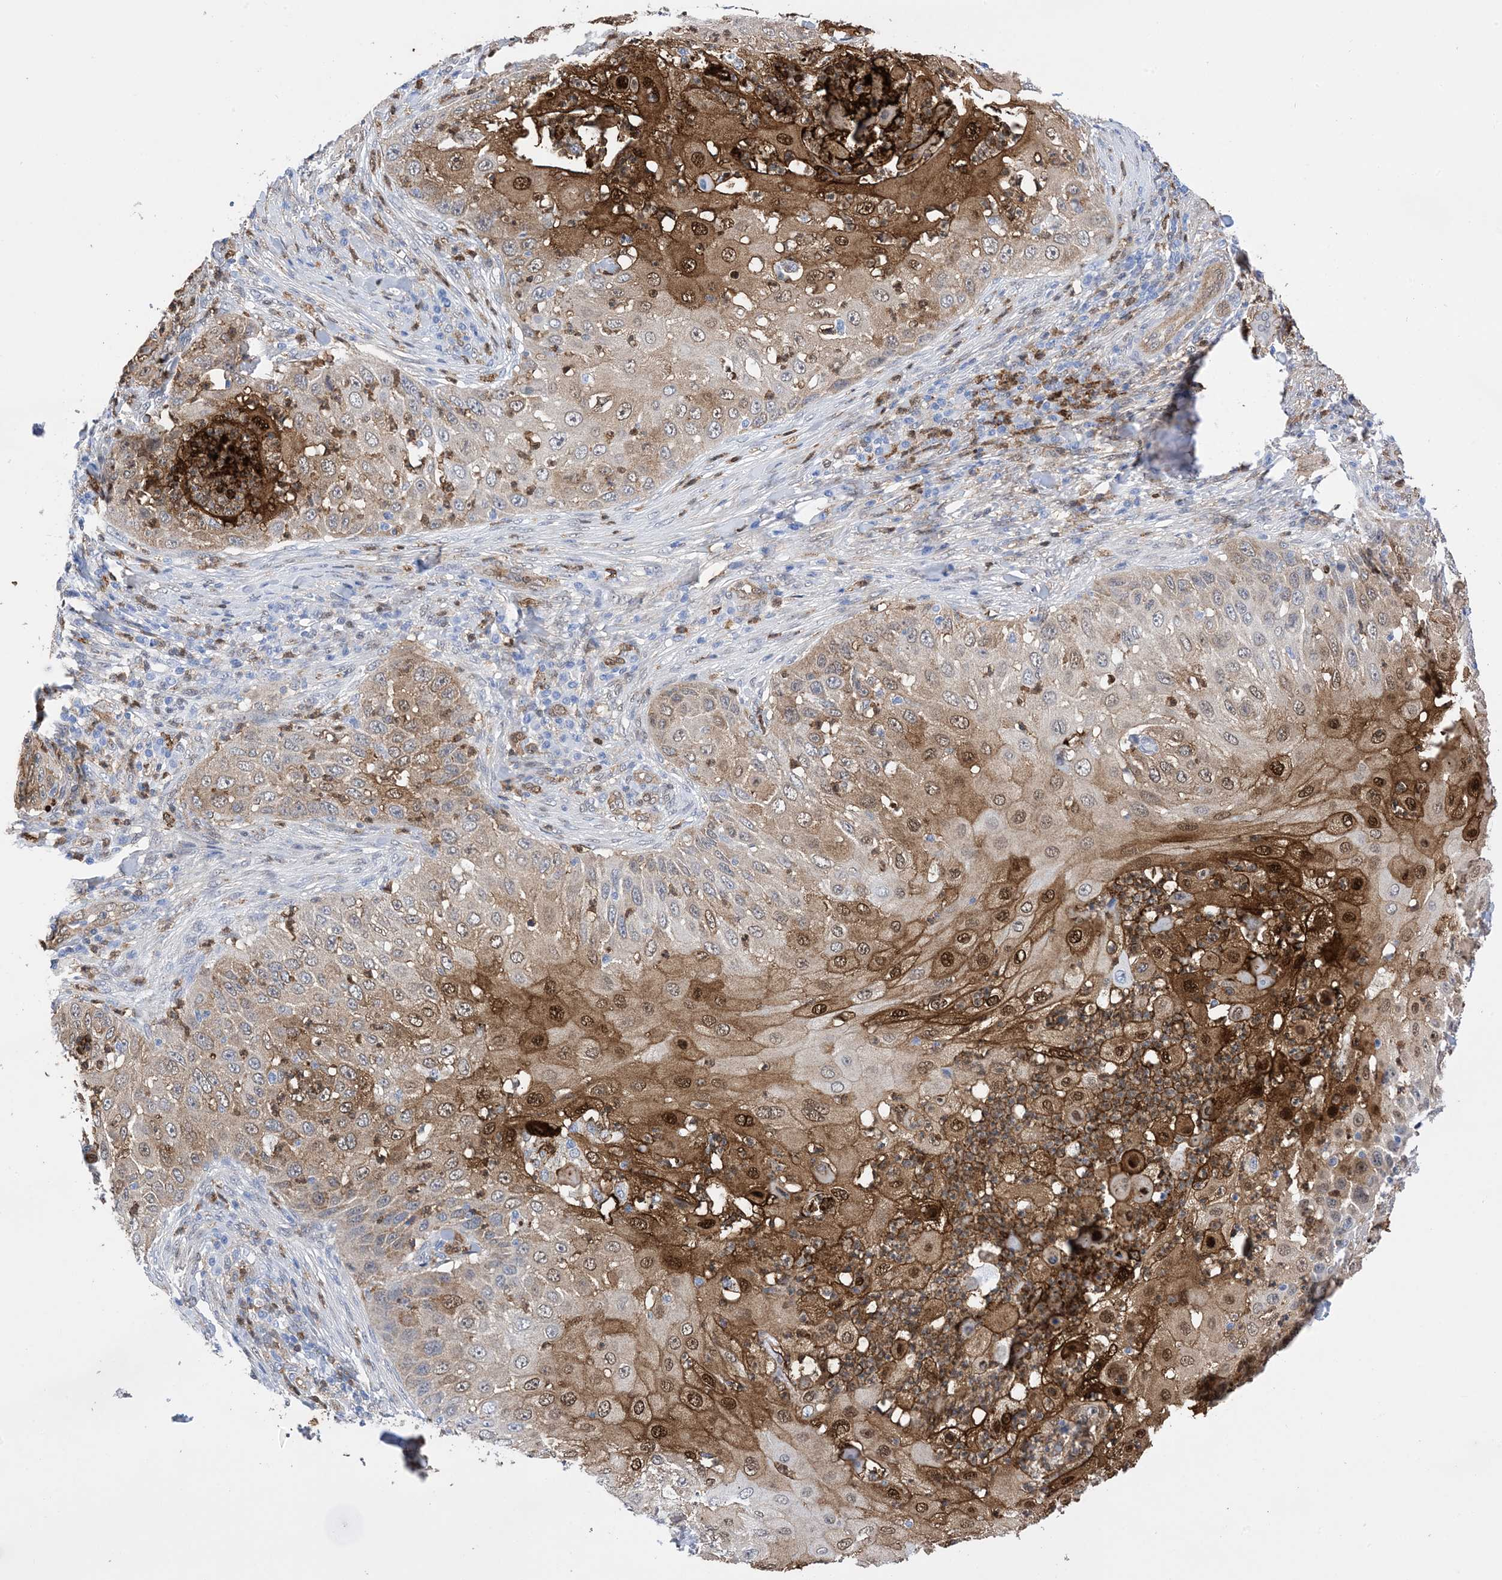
{"staining": {"intensity": "moderate", "quantity": ">75%", "location": "cytoplasmic/membranous,nuclear"}, "tissue": "skin cancer", "cell_type": "Tumor cells", "image_type": "cancer", "snomed": [{"axis": "morphology", "description": "Squamous cell carcinoma, NOS"}, {"axis": "topography", "description": "Skin"}], "caption": "Immunohistochemistry (IHC) image of human skin cancer stained for a protein (brown), which shows medium levels of moderate cytoplasmic/membranous and nuclear staining in about >75% of tumor cells.", "gene": "ANXA1", "patient": {"sex": "female", "age": 44}}